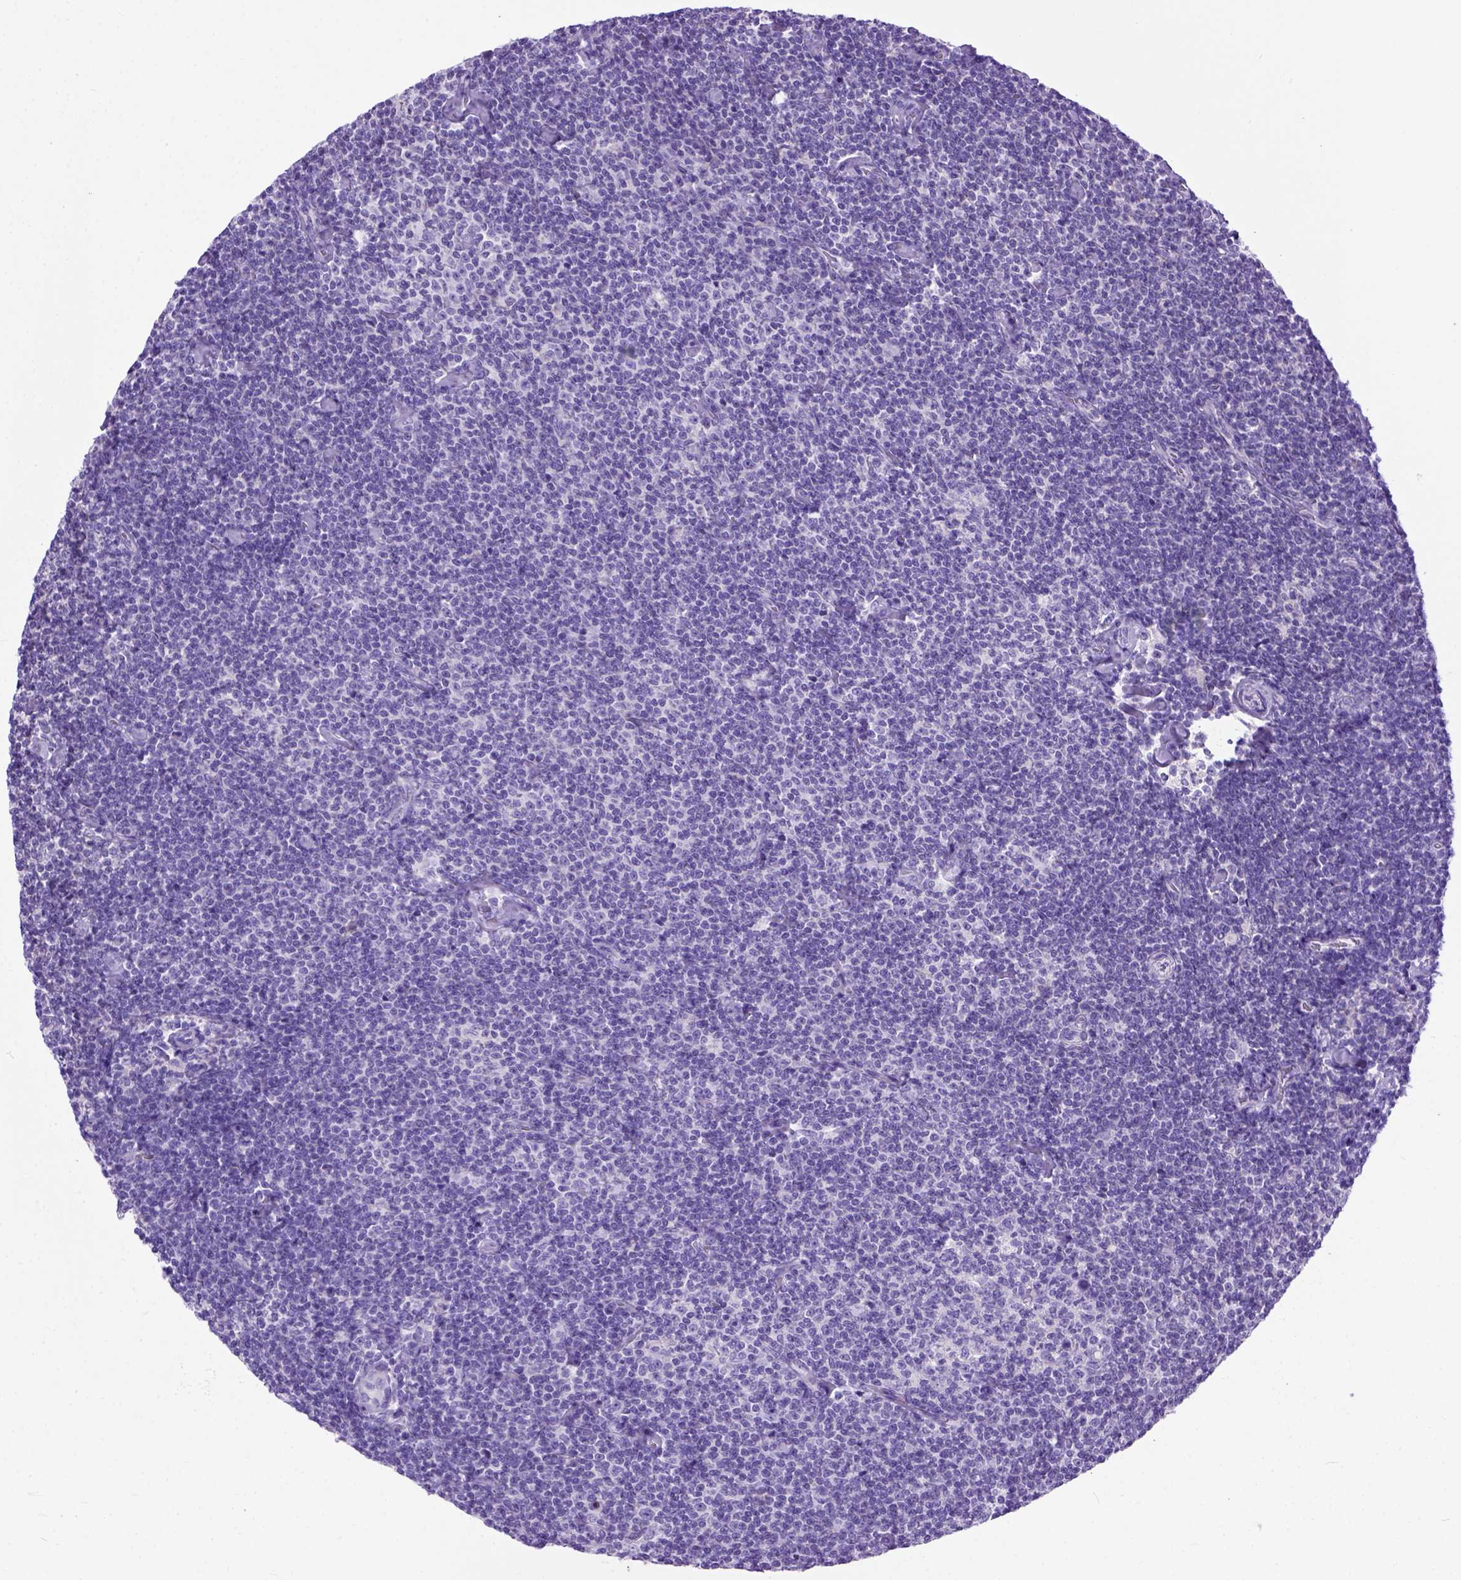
{"staining": {"intensity": "negative", "quantity": "none", "location": "none"}, "tissue": "lymphoma", "cell_type": "Tumor cells", "image_type": "cancer", "snomed": [{"axis": "morphology", "description": "Malignant lymphoma, non-Hodgkin's type, Low grade"}, {"axis": "topography", "description": "Lymph node"}], "caption": "Protein analysis of low-grade malignant lymphoma, non-Hodgkin's type displays no significant positivity in tumor cells.", "gene": "ODAD3", "patient": {"sex": "male", "age": 81}}